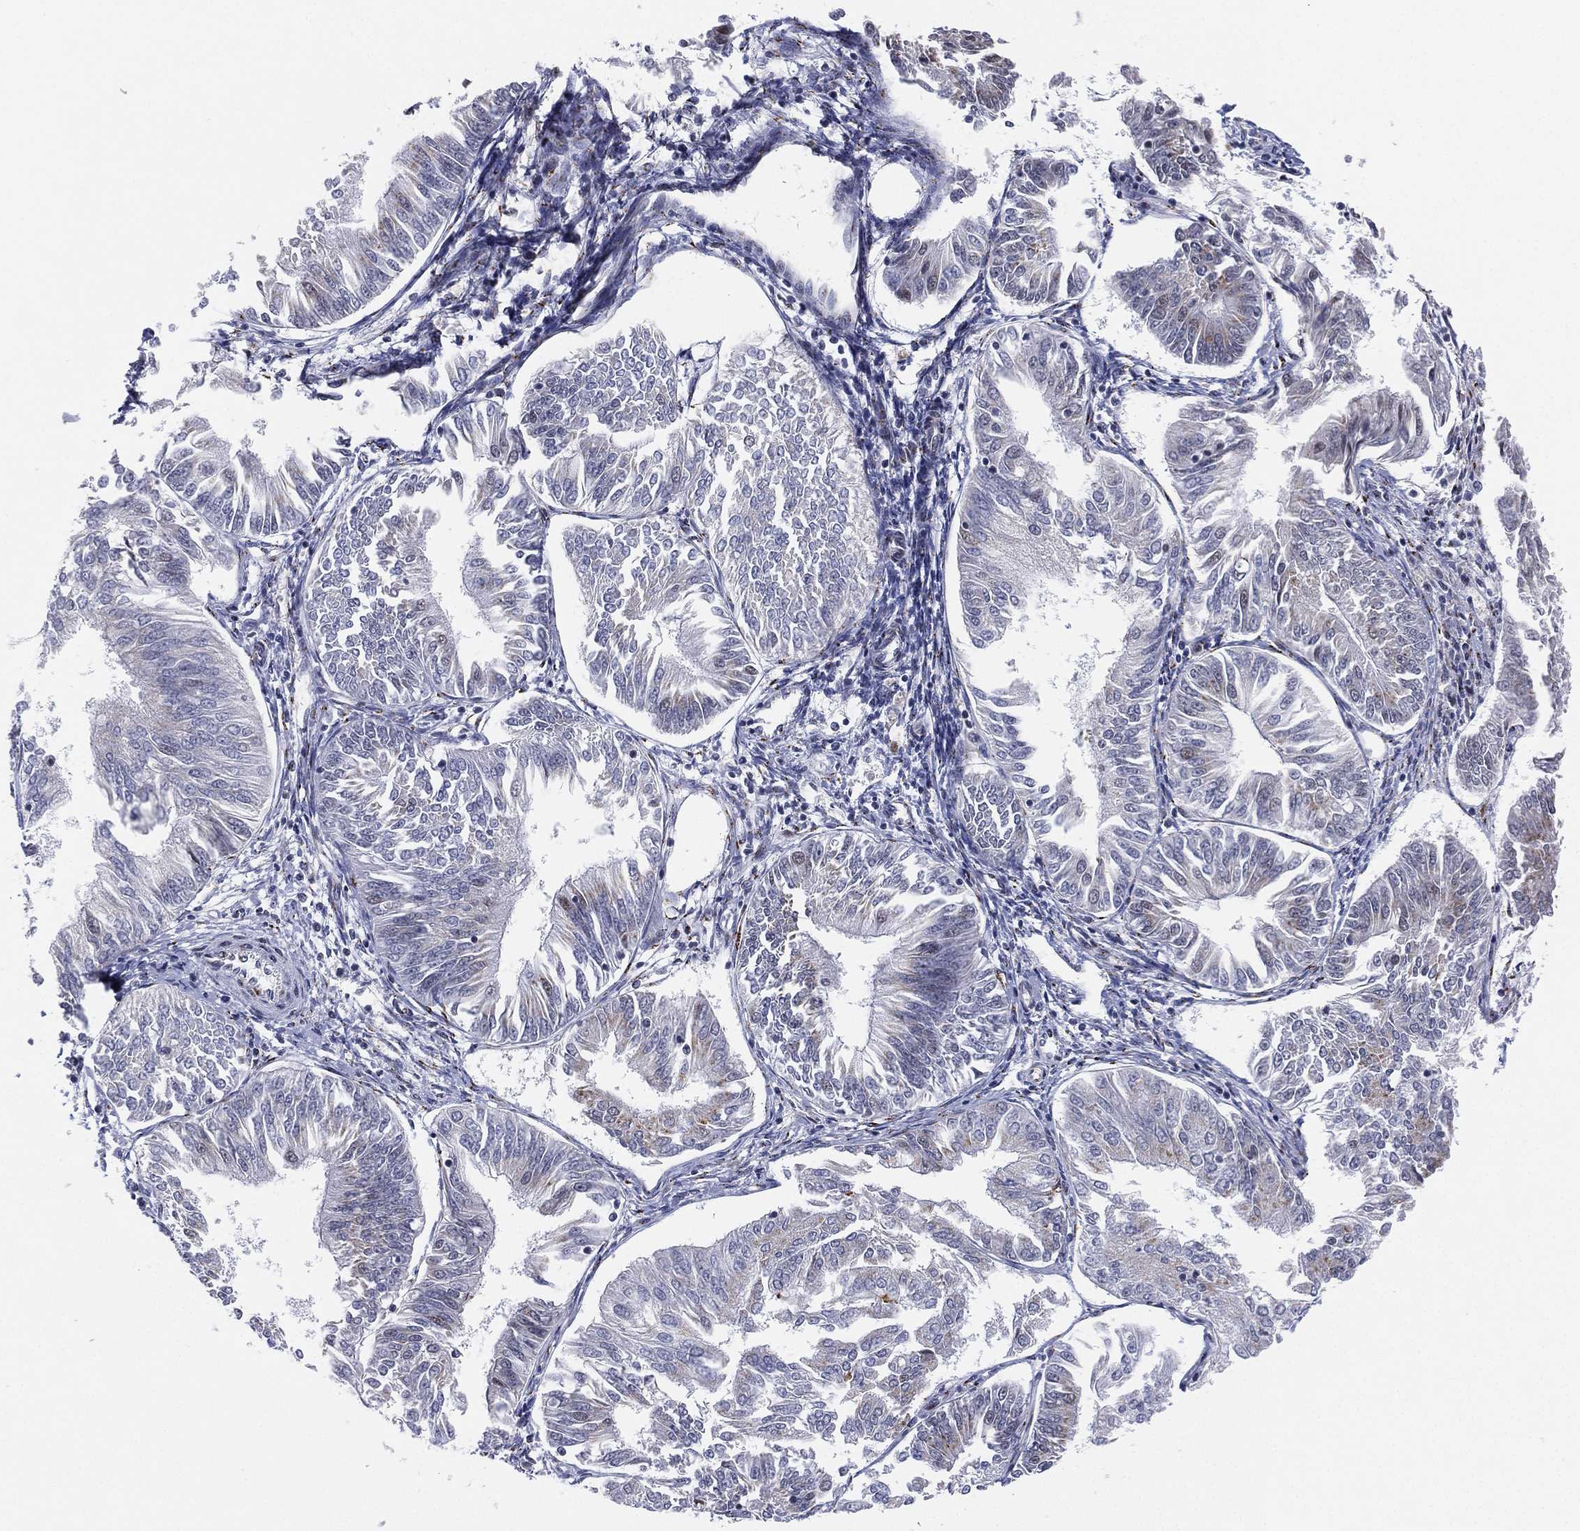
{"staining": {"intensity": "negative", "quantity": "none", "location": "none"}, "tissue": "endometrial cancer", "cell_type": "Tumor cells", "image_type": "cancer", "snomed": [{"axis": "morphology", "description": "Adenocarcinoma, NOS"}, {"axis": "topography", "description": "Endometrium"}], "caption": "Human adenocarcinoma (endometrial) stained for a protein using immunohistochemistry (IHC) reveals no staining in tumor cells.", "gene": "CD177", "patient": {"sex": "female", "age": 58}}